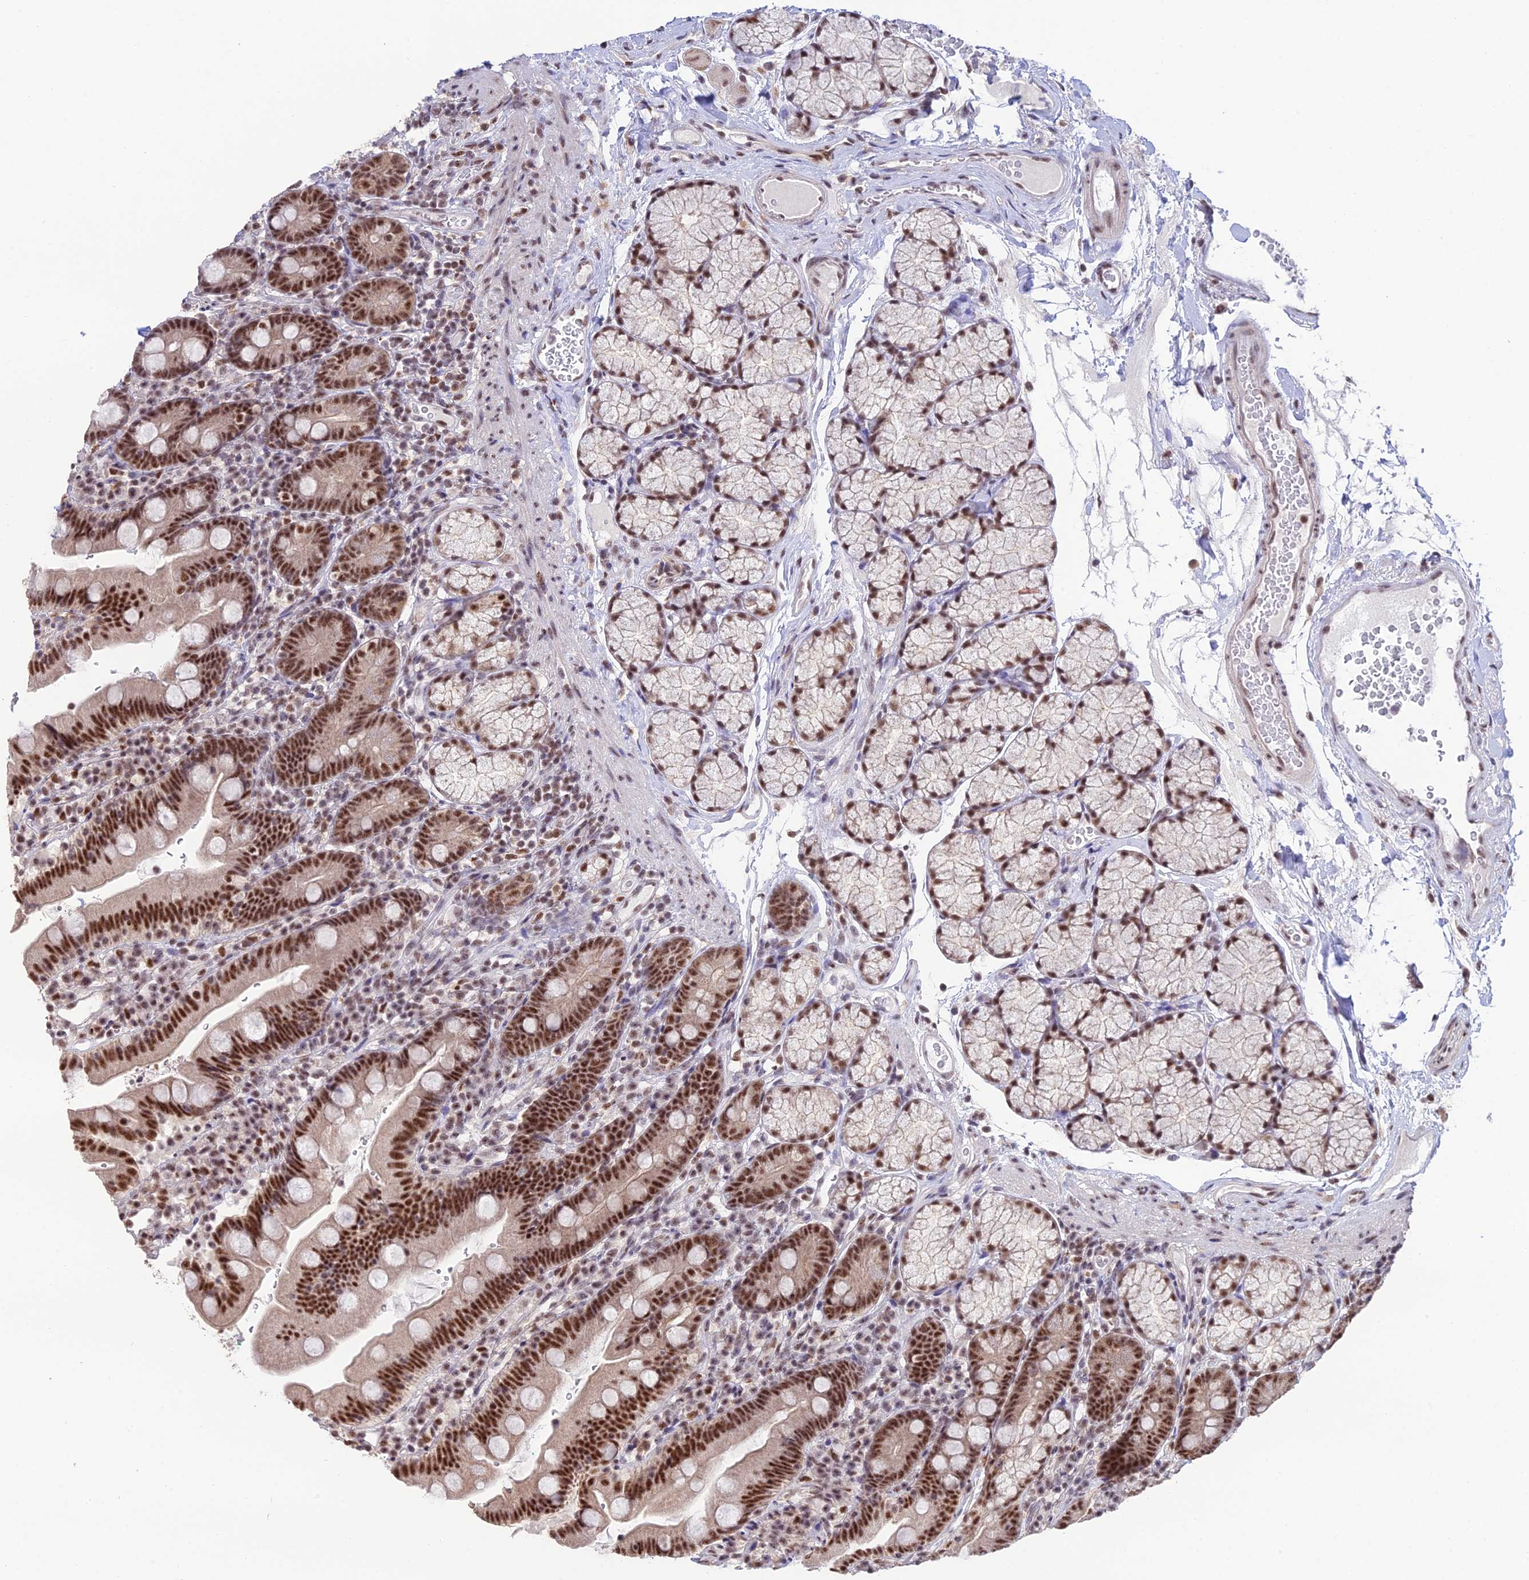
{"staining": {"intensity": "strong", "quantity": ">75%", "location": "nuclear"}, "tissue": "duodenum", "cell_type": "Glandular cells", "image_type": "normal", "snomed": [{"axis": "morphology", "description": "Normal tissue, NOS"}, {"axis": "topography", "description": "Duodenum"}], "caption": "Brown immunohistochemical staining in benign human duodenum reveals strong nuclear expression in approximately >75% of glandular cells. (DAB IHC with brightfield microscopy, high magnification).", "gene": "THOC7", "patient": {"sex": "female", "age": 67}}